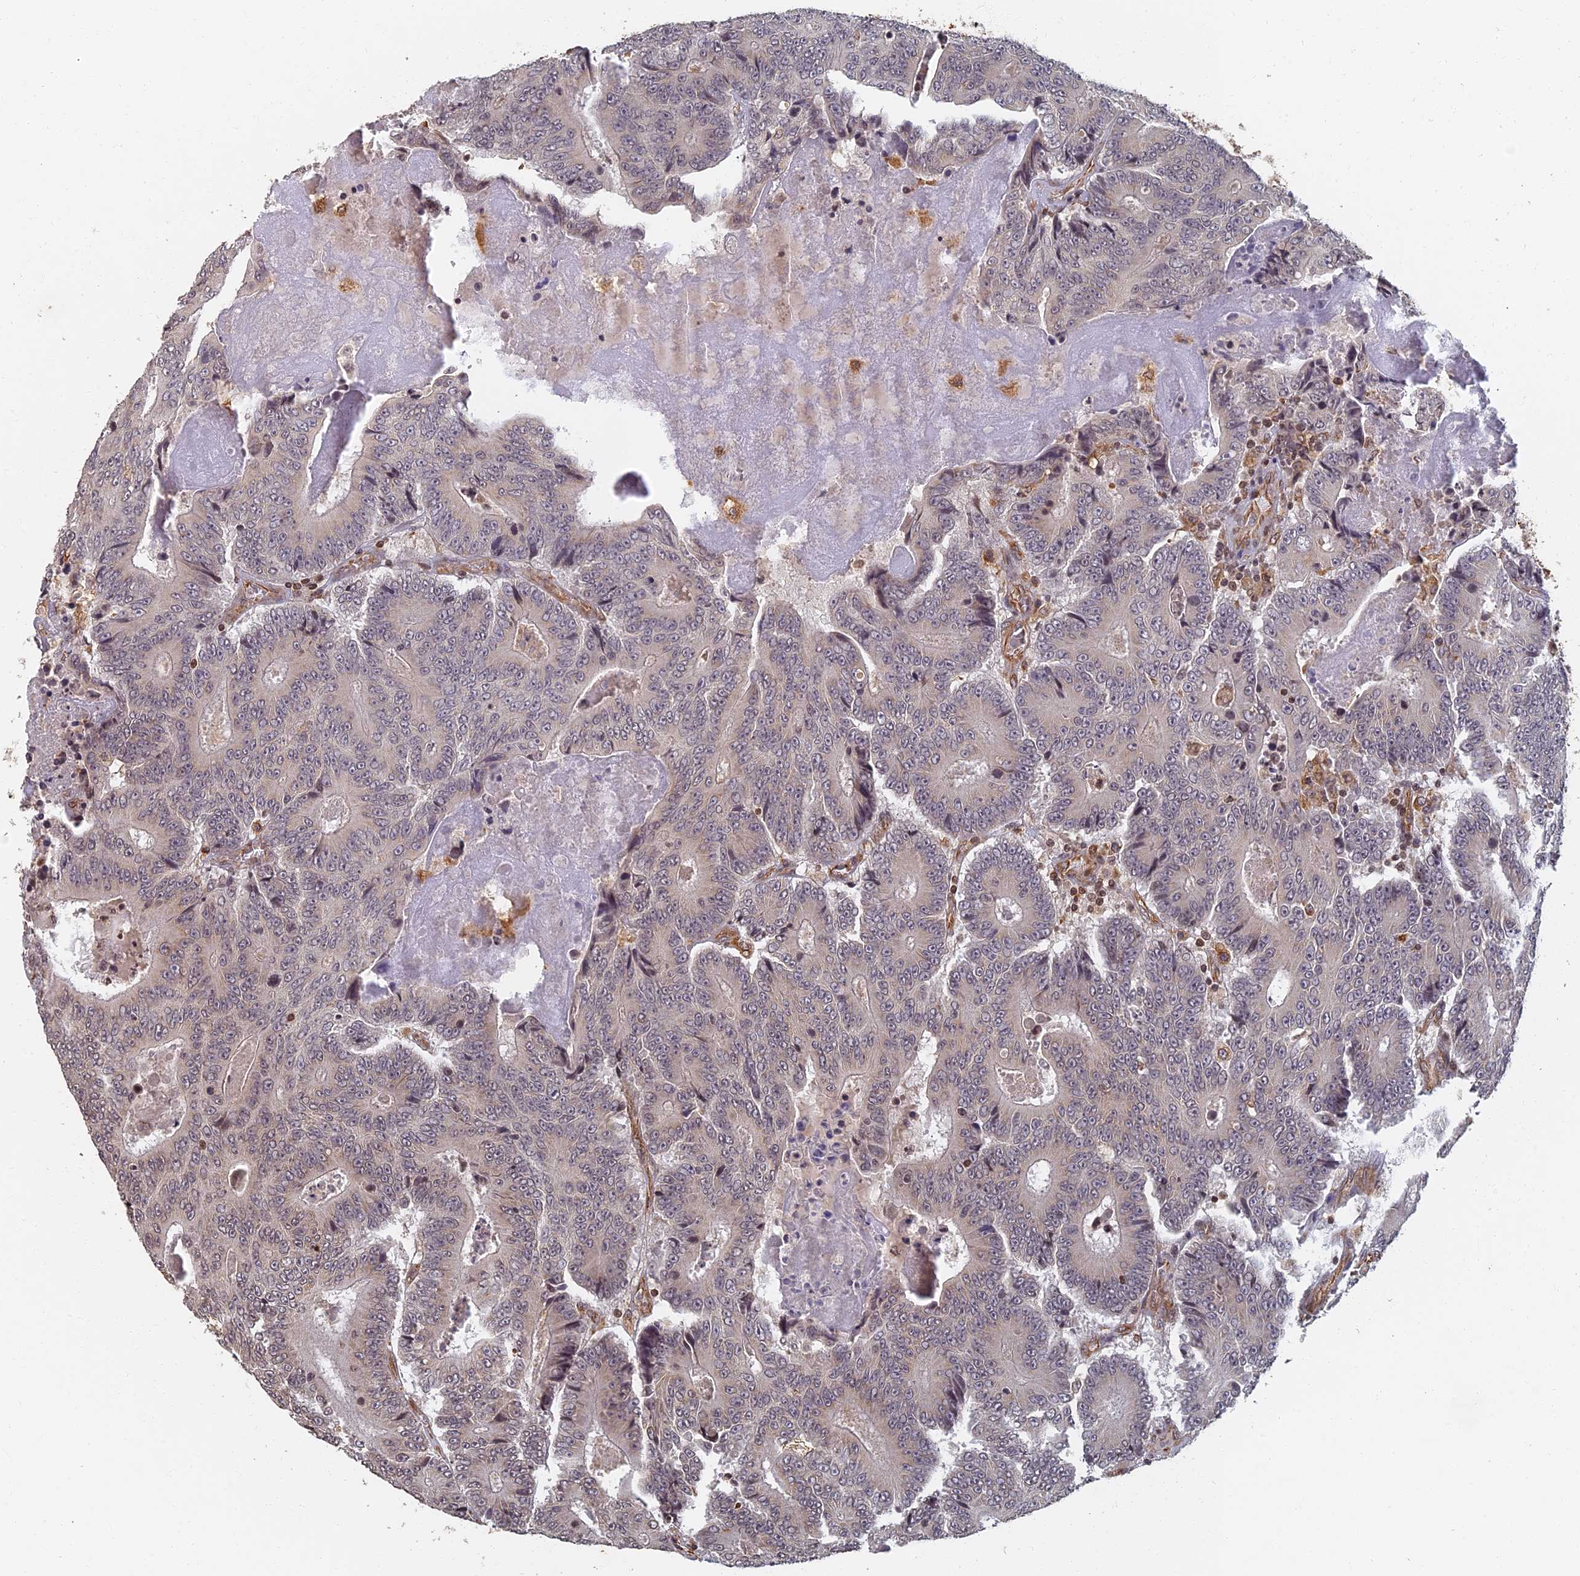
{"staining": {"intensity": "weak", "quantity": "<25%", "location": "cytoplasmic/membranous"}, "tissue": "colorectal cancer", "cell_type": "Tumor cells", "image_type": "cancer", "snomed": [{"axis": "morphology", "description": "Adenocarcinoma, NOS"}, {"axis": "topography", "description": "Colon"}], "caption": "Immunohistochemical staining of human adenocarcinoma (colorectal) demonstrates no significant positivity in tumor cells. Brightfield microscopy of immunohistochemistry stained with DAB (3,3'-diaminobenzidine) (brown) and hematoxylin (blue), captured at high magnification.", "gene": "ABCB10", "patient": {"sex": "male", "age": 83}}